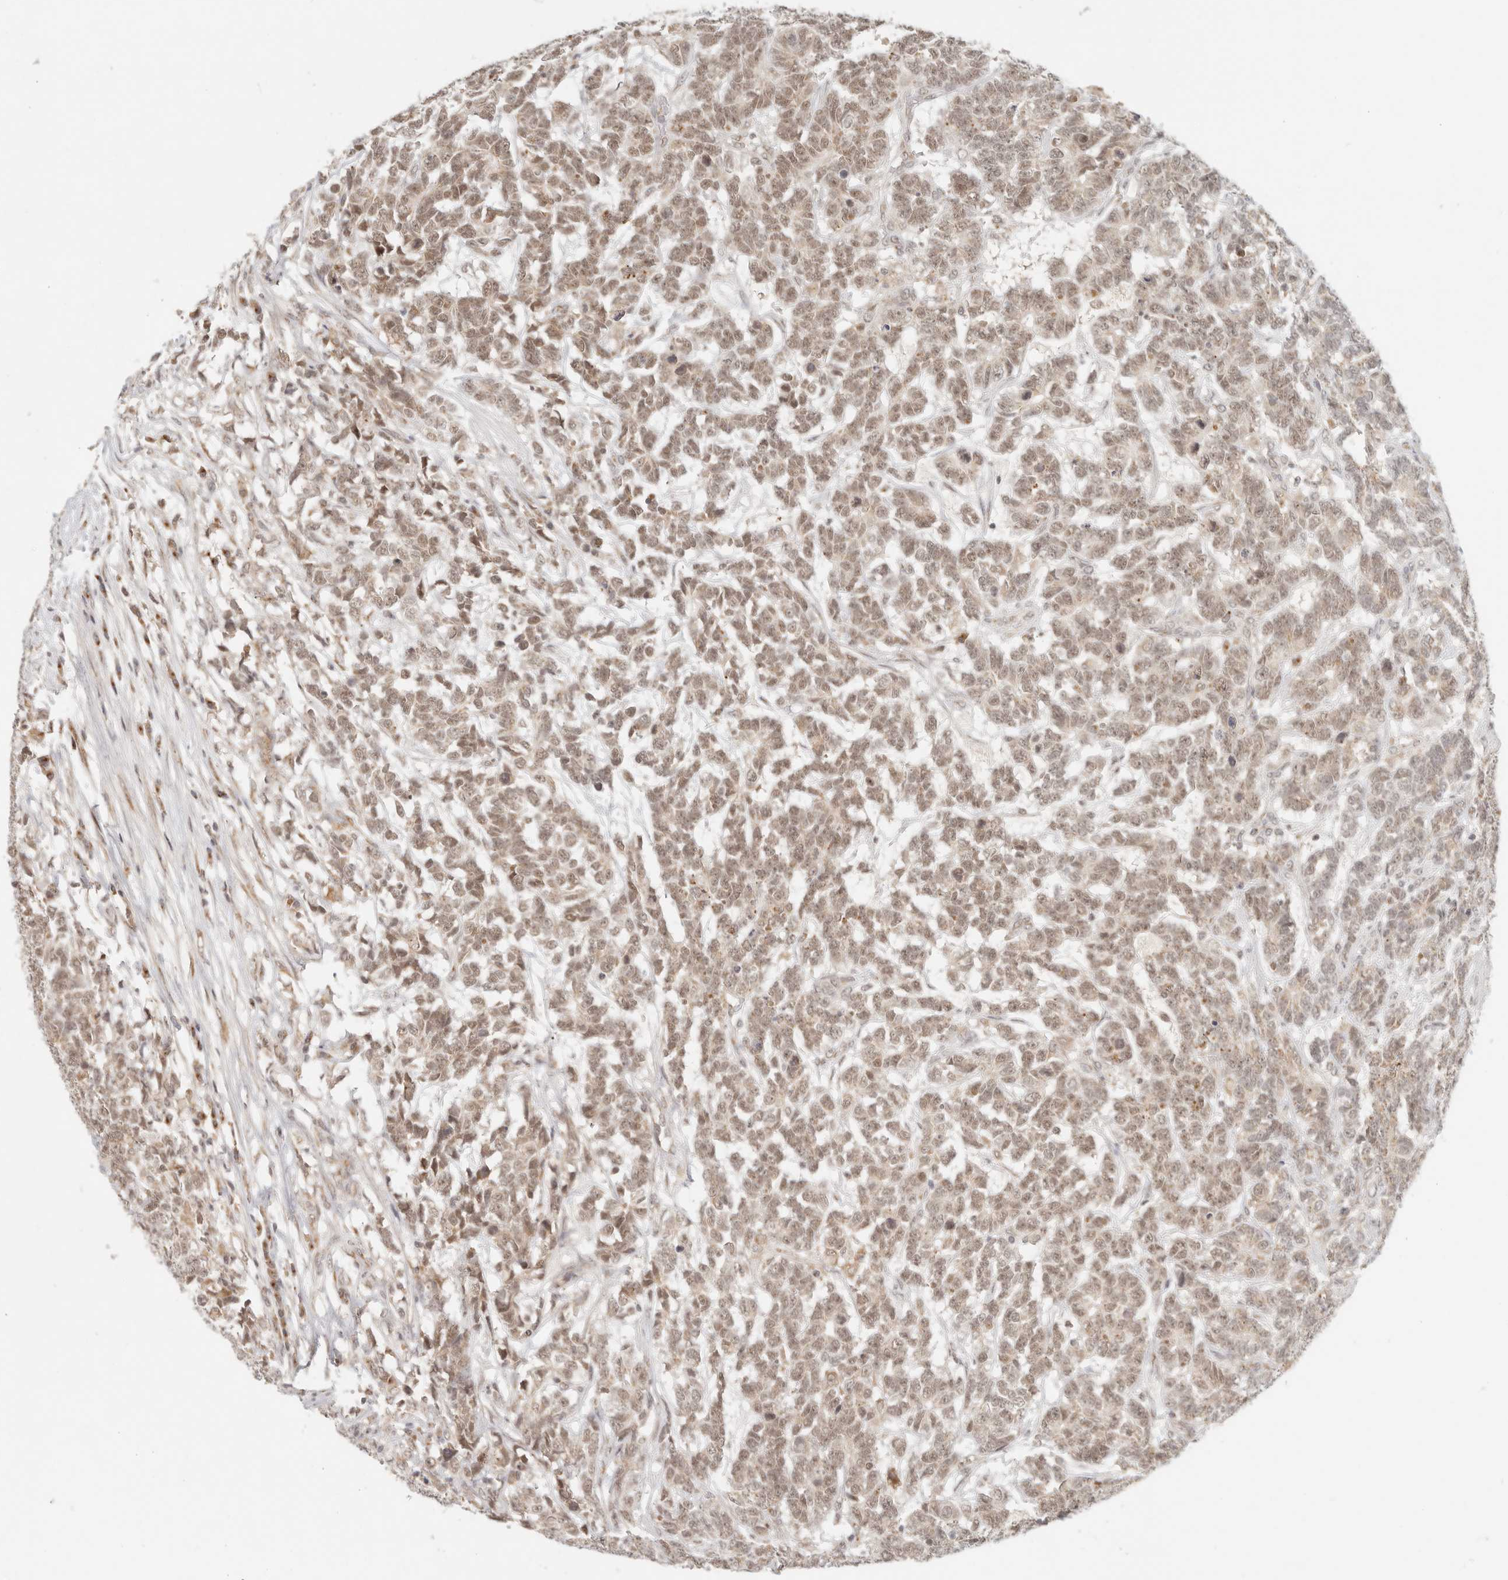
{"staining": {"intensity": "weak", "quantity": ">75%", "location": "cytoplasmic/membranous,nuclear"}, "tissue": "testis cancer", "cell_type": "Tumor cells", "image_type": "cancer", "snomed": [{"axis": "morphology", "description": "Carcinoma, Embryonal, NOS"}, {"axis": "topography", "description": "Testis"}], "caption": "Human embryonal carcinoma (testis) stained for a protein (brown) demonstrates weak cytoplasmic/membranous and nuclear positive staining in about >75% of tumor cells.", "gene": "INTS11", "patient": {"sex": "male", "age": 26}}